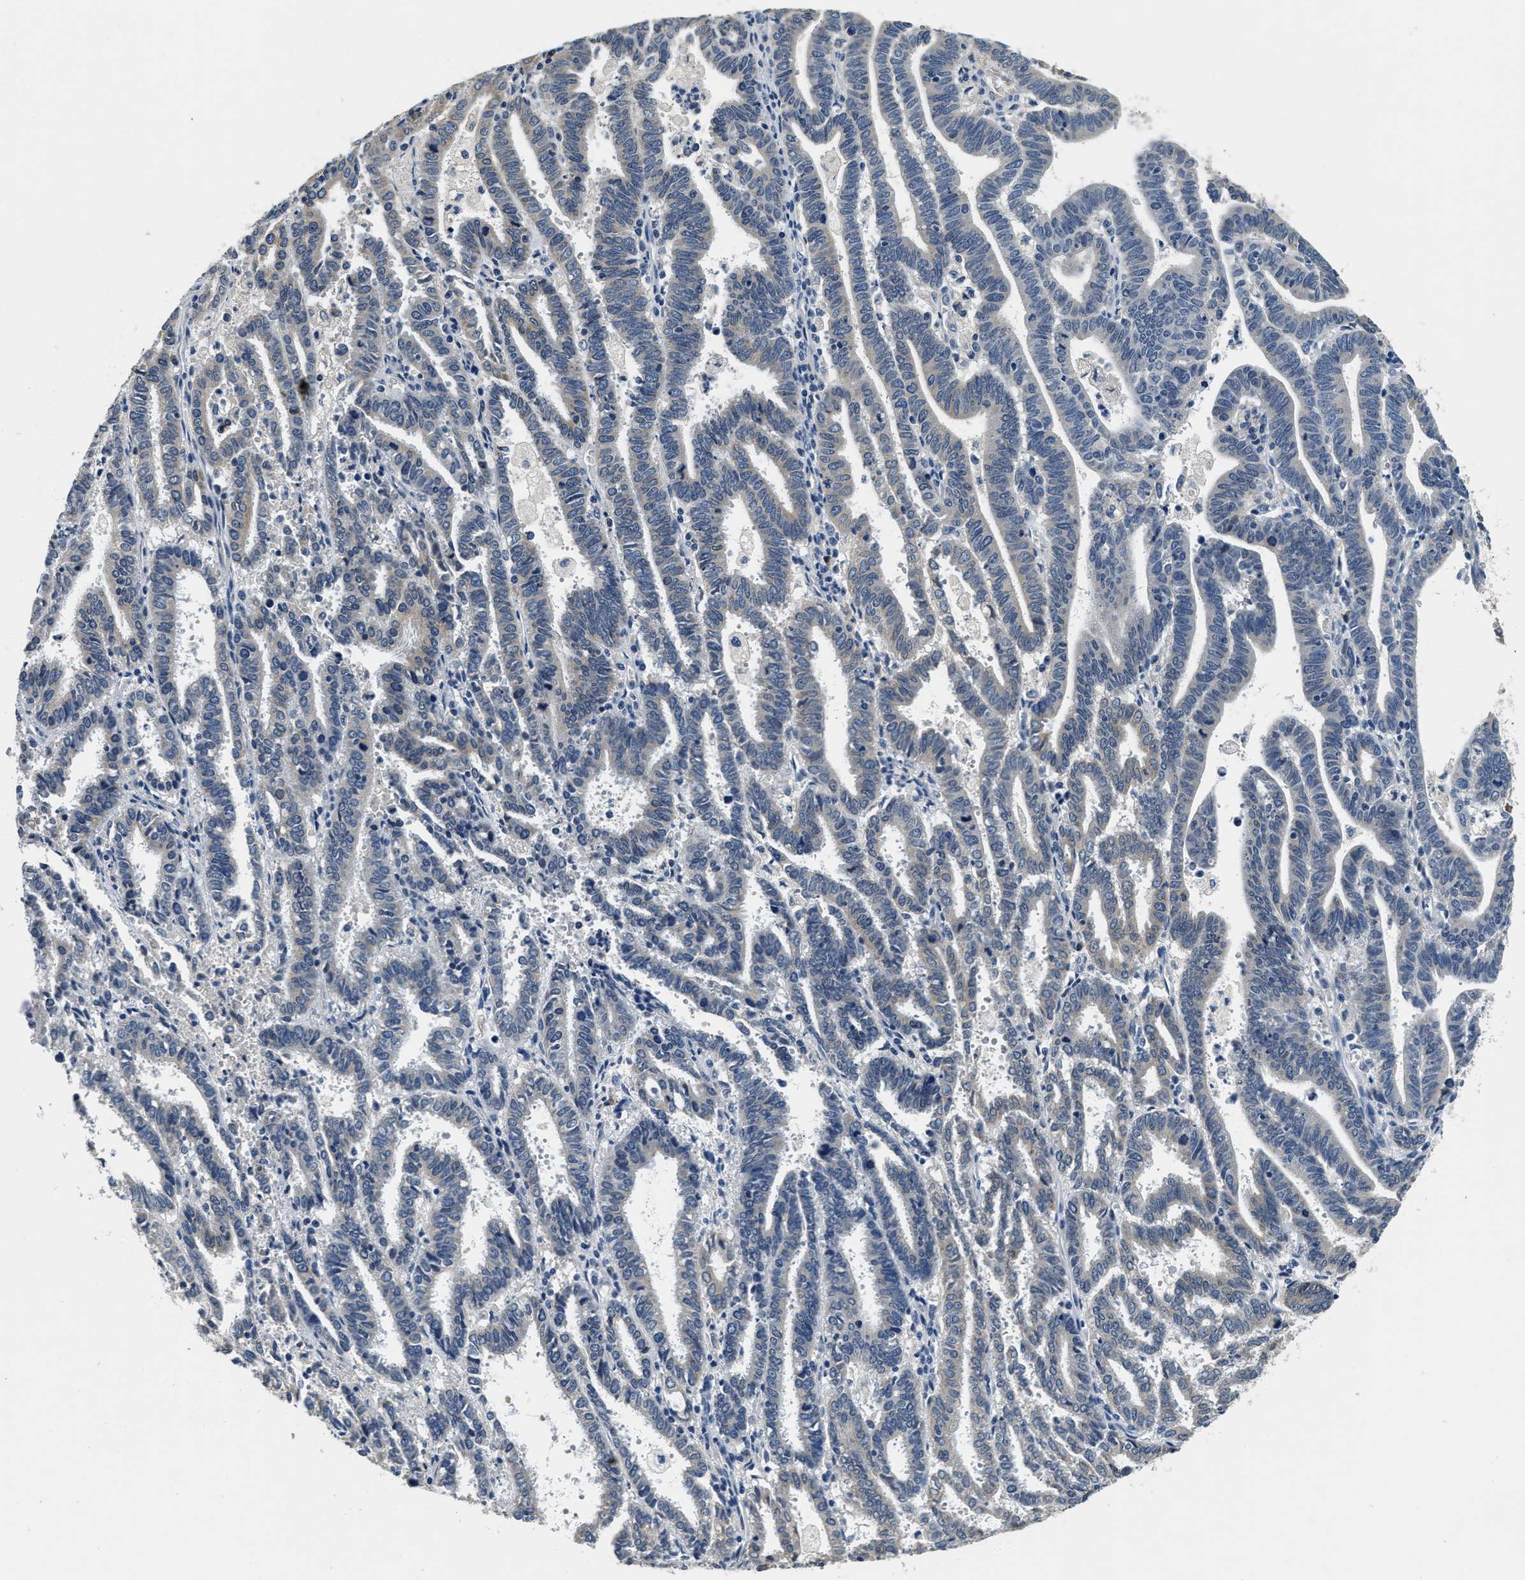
{"staining": {"intensity": "negative", "quantity": "none", "location": "none"}, "tissue": "endometrial cancer", "cell_type": "Tumor cells", "image_type": "cancer", "snomed": [{"axis": "morphology", "description": "Adenocarcinoma, NOS"}, {"axis": "topography", "description": "Uterus"}], "caption": "Immunohistochemistry (IHC) image of endometrial cancer stained for a protein (brown), which shows no staining in tumor cells. The staining is performed using DAB brown chromogen with nuclei counter-stained in using hematoxylin.", "gene": "ALDH3A2", "patient": {"sex": "female", "age": 83}}